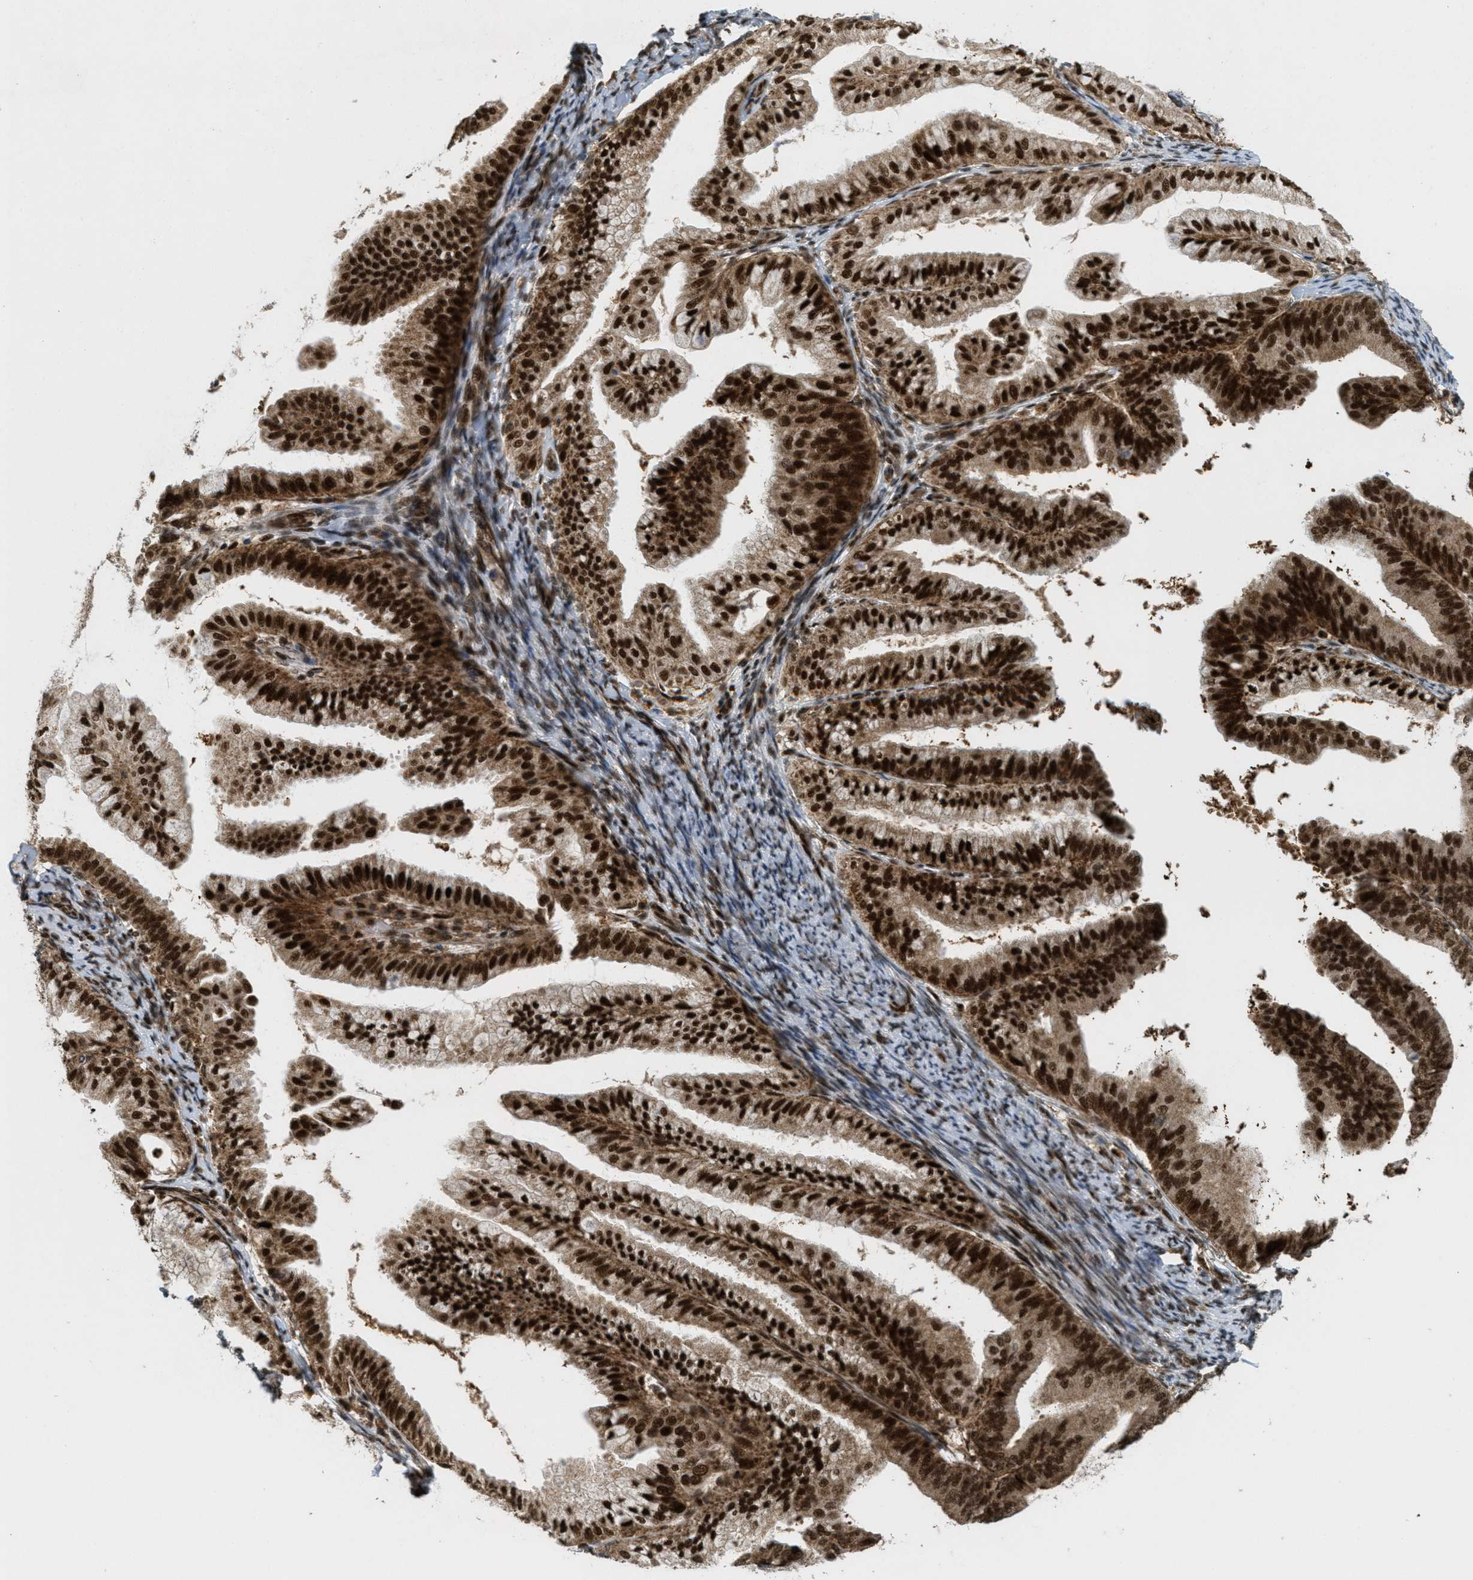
{"staining": {"intensity": "strong", "quantity": ">75%", "location": "cytoplasmic/membranous,nuclear"}, "tissue": "endometrial cancer", "cell_type": "Tumor cells", "image_type": "cancer", "snomed": [{"axis": "morphology", "description": "Adenocarcinoma, NOS"}, {"axis": "topography", "description": "Endometrium"}], "caption": "Adenocarcinoma (endometrial) stained for a protein reveals strong cytoplasmic/membranous and nuclear positivity in tumor cells.", "gene": "TLK1", "patient": {"sex": "female", "age": 63}}